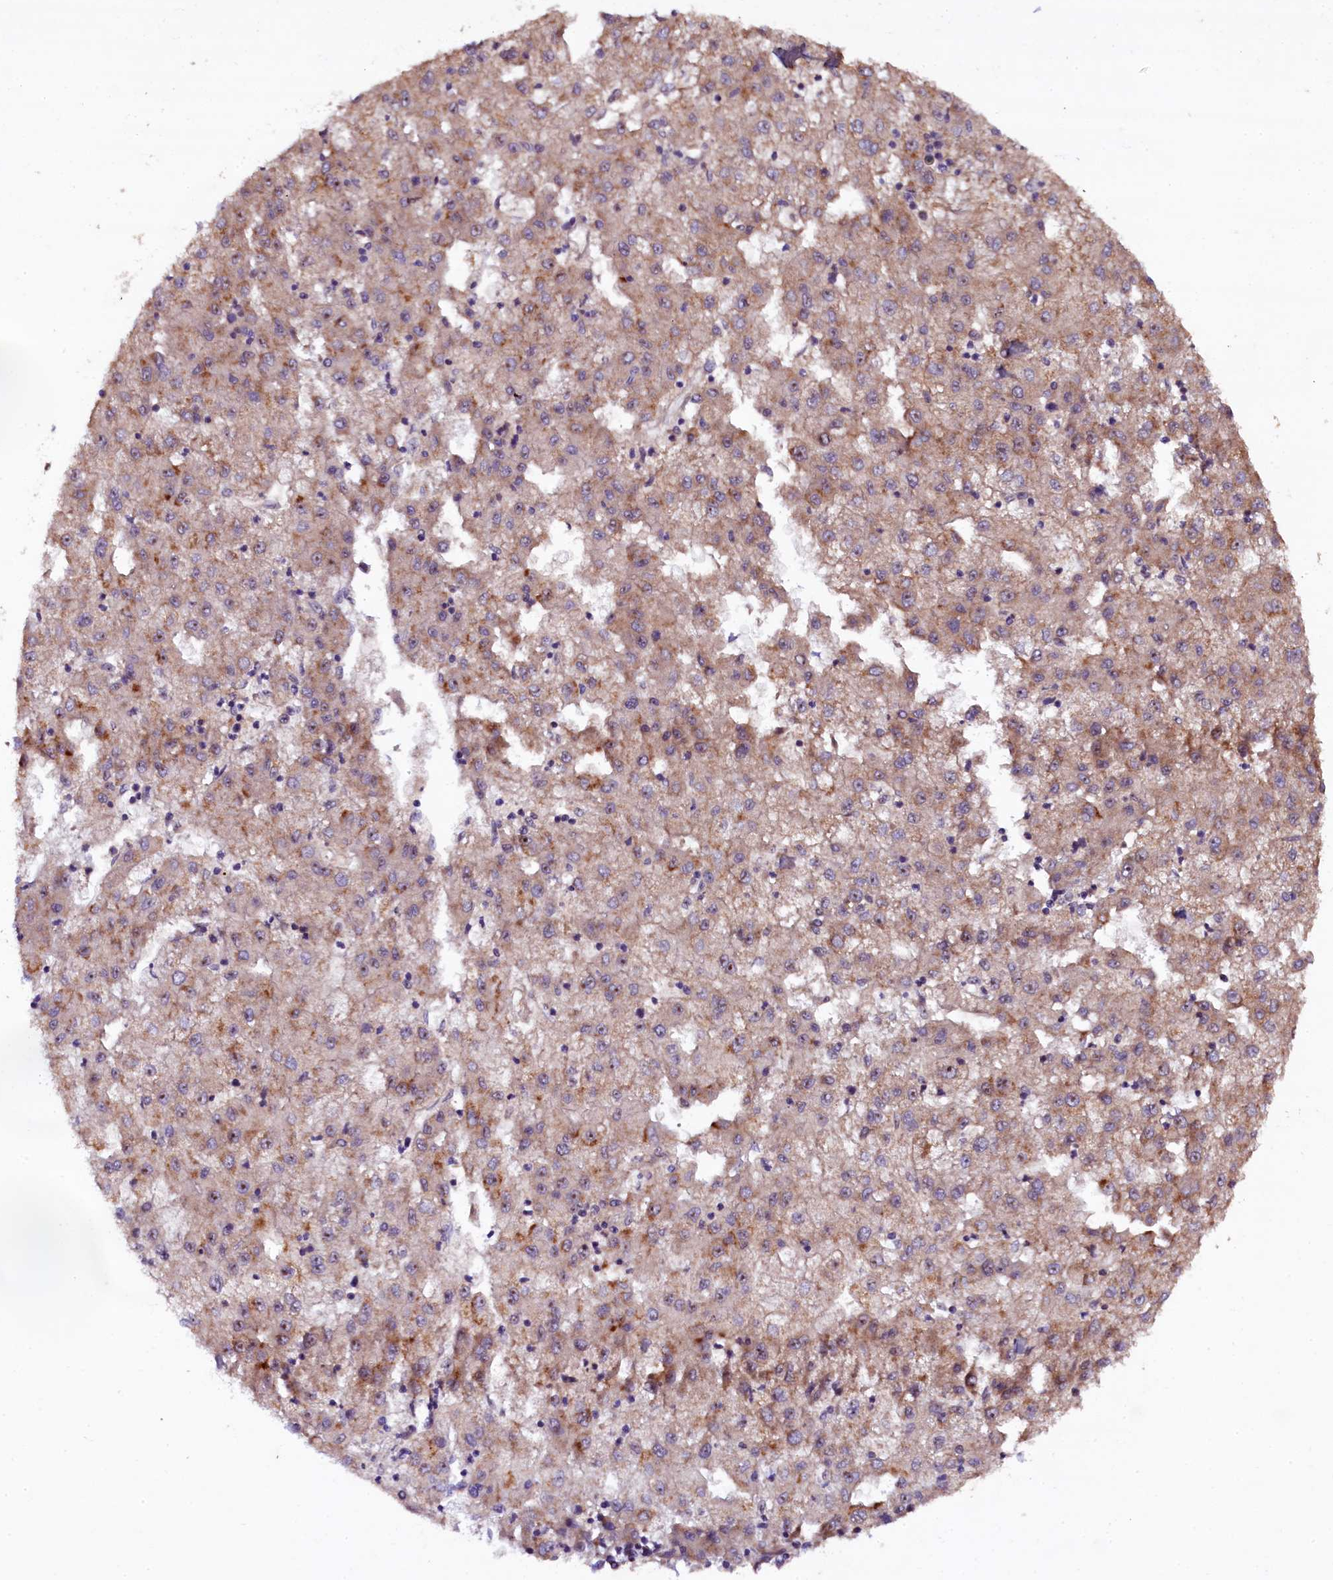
{"staining": {"intensity": "moderate", "quantity": "<25%", "location": "cytoplasmic/membranous"}, "tissue": "liver cancer", "cell_type": "Tumor cells", "image_type": "cancer", "snomed": [{"axis": "morphology", "description": "Carcinoma, Hepatocellular, NOS"}, {"axis": "topography", "description": "Liver"}], "caption": "Tumor cells display low levels of moderate cytoplasmic/membranous expression in approximately <25% of cells in human liver hepatocellular carcinoma. The protein of interest is shown in brown color, while the nuclei are stained blue.", "gene": "PLXNB1", "patient": {"sex": "male", "age": 72}}